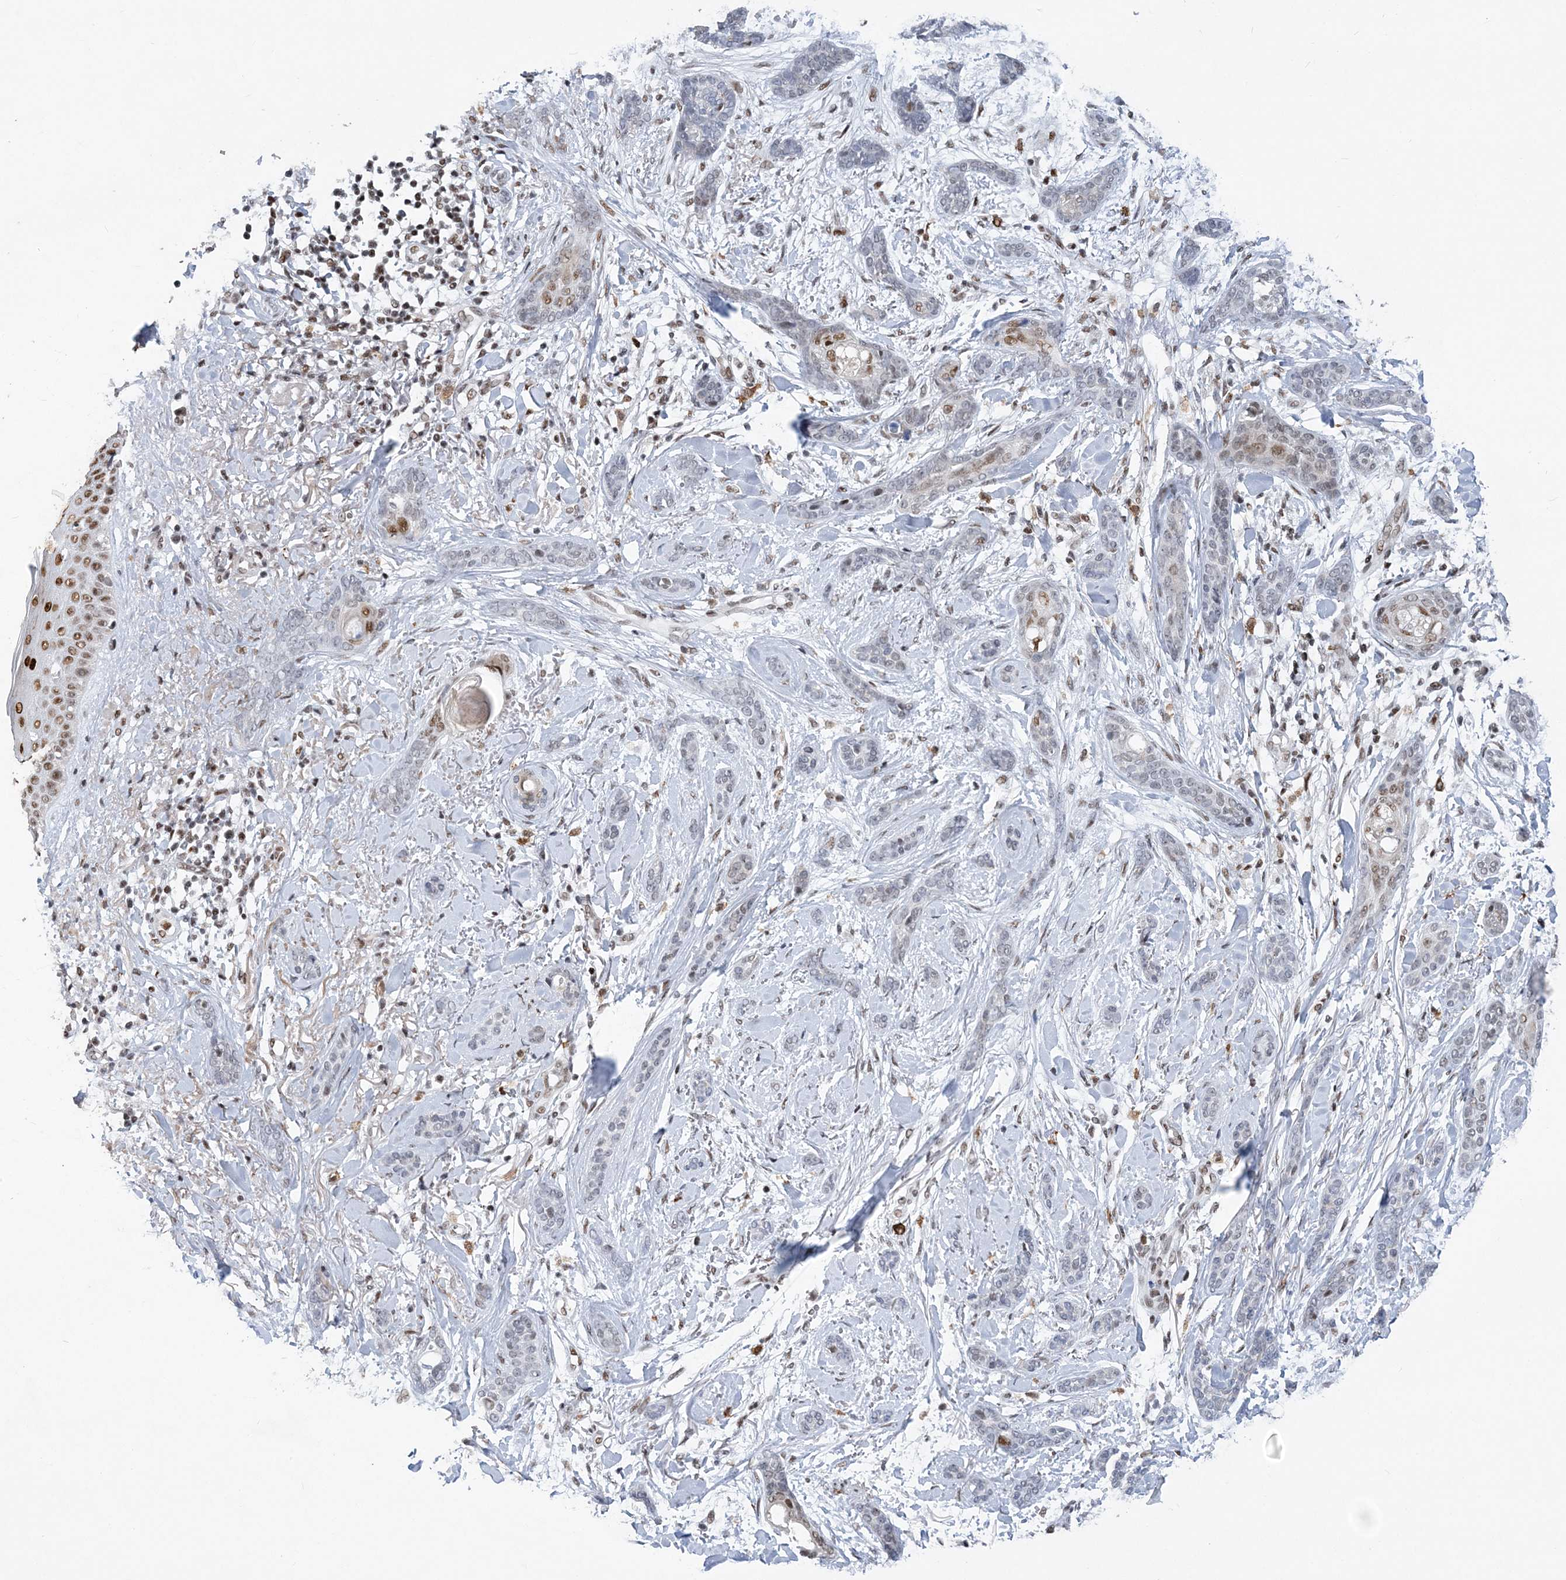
{"staining": {"intensity": "moderate", "quantity": "<25%", "location": "nuclear"}, "tissue": "skin cancer", "cell_type": "Tumor cells", "image_type": "cancer", "snomed": [{"axis": "morphology", "description": "Basal cell carcinoma"}, {"axis": "morphology", "description": "Adnexal tumor, benign"}, {"axis": "topography", "description": "Skin"}], "caption": "Skin cancer (basal cell carcinoma) was stained to show a protein in brown. There is low levels of moderate nuclear staining in about <25% of tumor cells.", "gene": "ZBTB7A", "patient": {"sex": "female", "age": 42}}